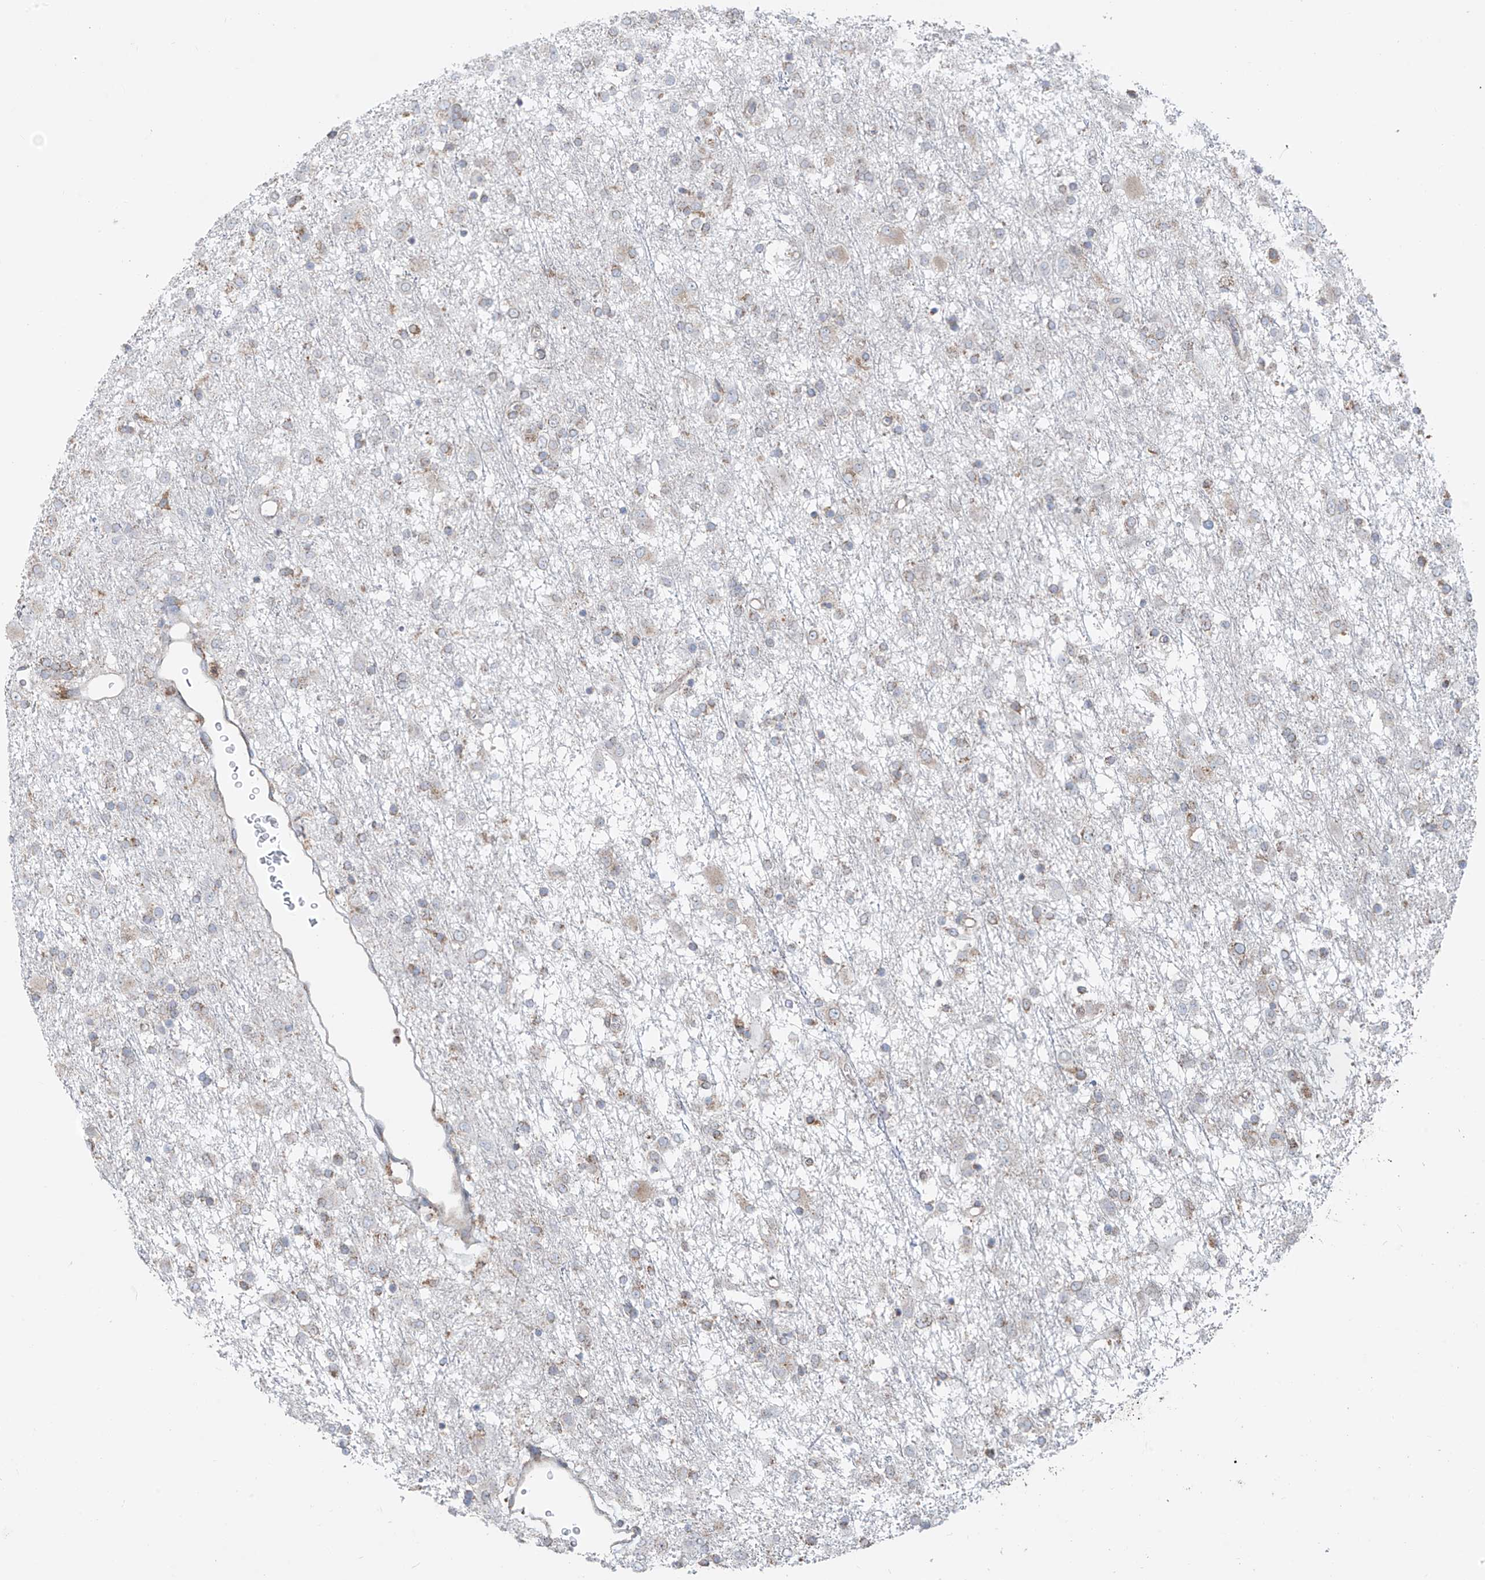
{"staining": {"intensity": "moderate", "quantity": "25%-75%", "location": "cytoplasmic/membranous"}, "tissue": "glioma", "cell_type": "Tumor cells", "image_type": "cancer", "snomed": [{"axis": "morphology", "description": "Glioma, malignant, Low grade"}, {"axis": "topography", "description": "Brain"}], "caption": "Protein expression analysis of human glioma reveals moderate cytoplasmic/membranous positivity in approximately 25%-75% of tumor cells.", "gene": "ZNF354C", "patient": {"sex": "male", "age": 65}}